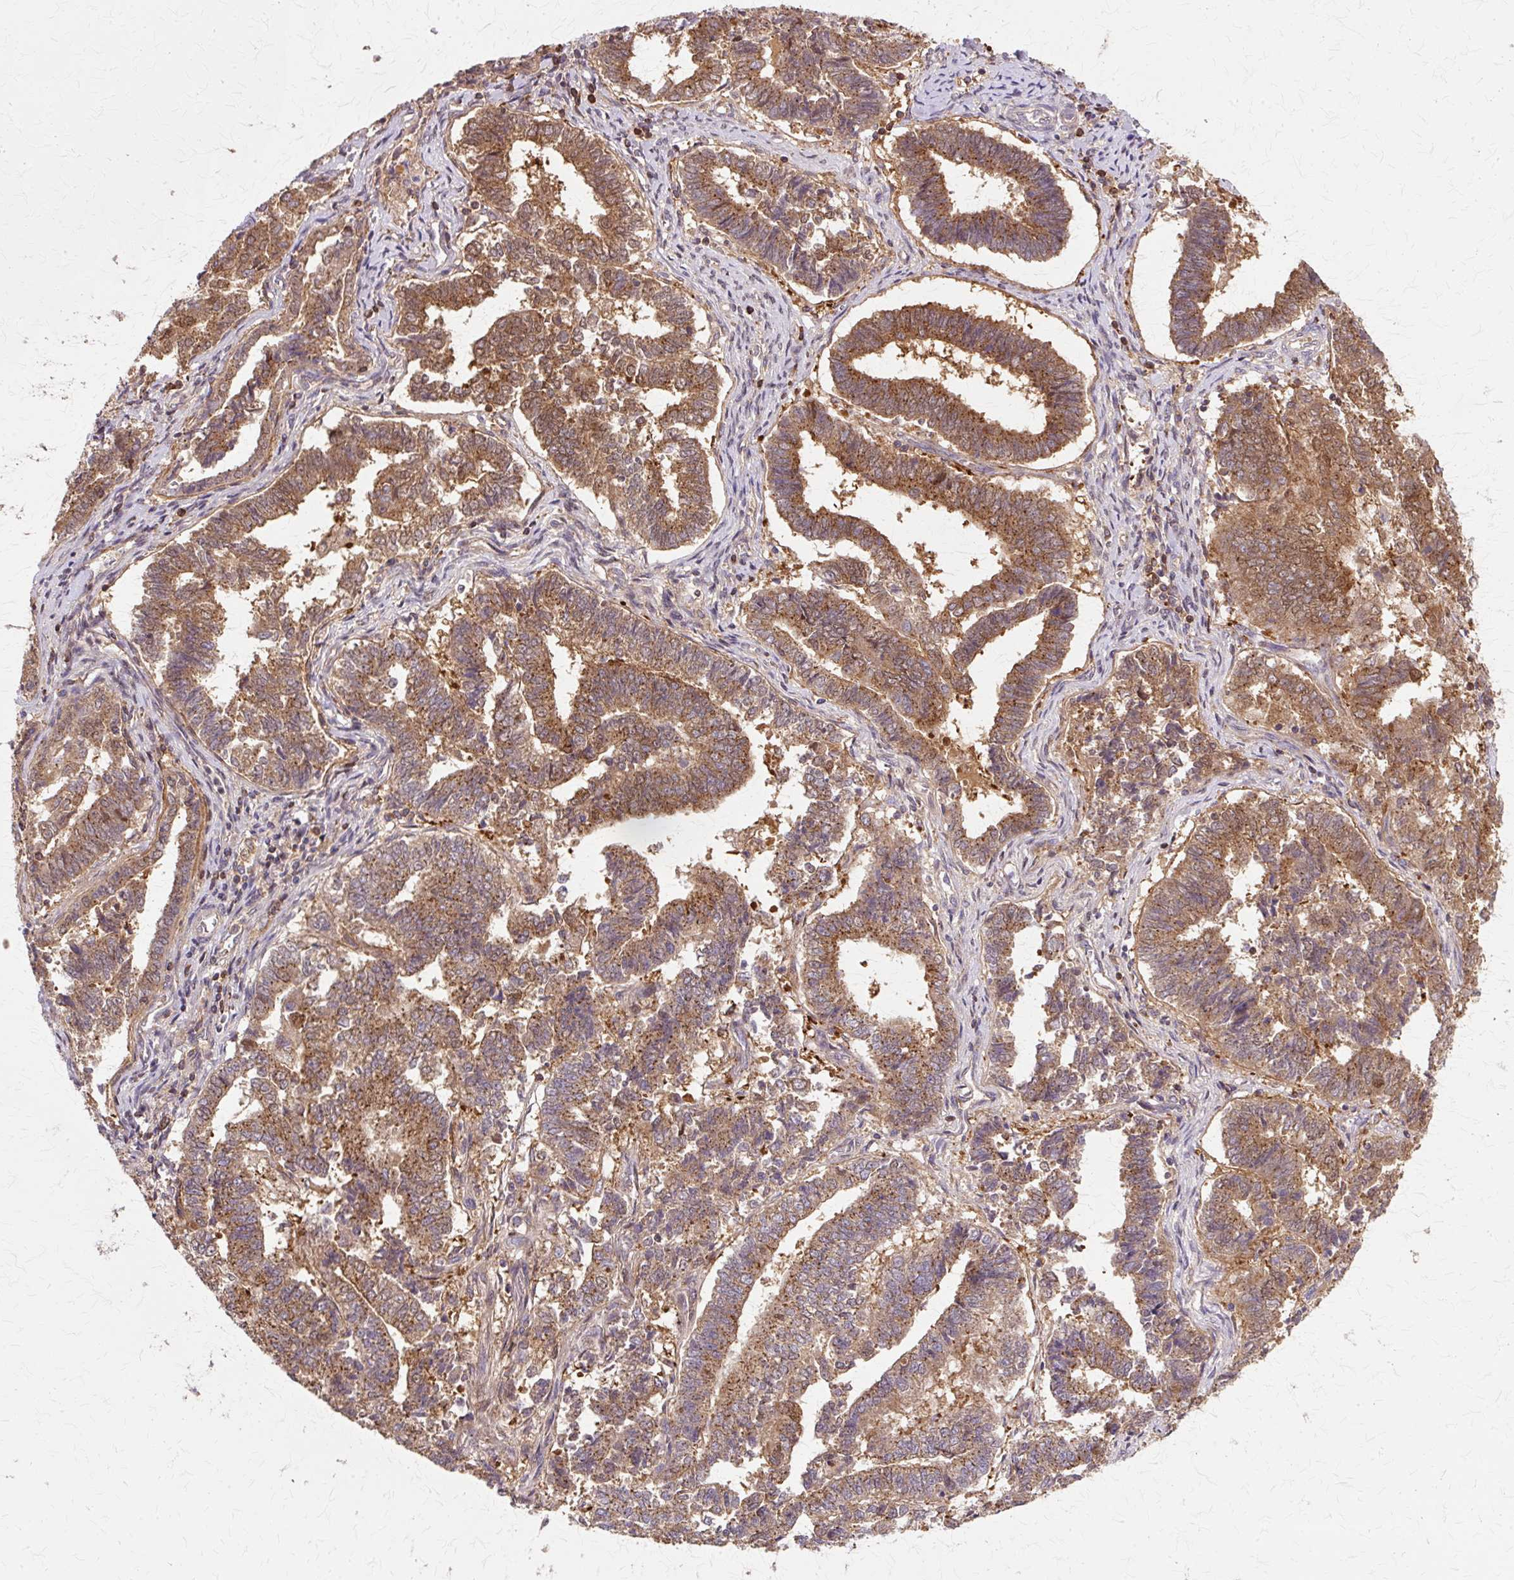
{"staining": {"intensity": "moderate", "quantity": ">75%", "location": "cytoplasmic/membranous"}, "tissue": "endometrial cancer", "cell_type": "Tumor cells", "image_type": "cancer", "snomed": [{"axis": "morphology", "description": "Adenocarcinoma, NOS"}, {"axis": "topography", "description": "Endometrium"}], "caption": "Protein expression analysis of human adenocarcinoma (endometrial) reveals moderate cytoplasmic/membranous expression in about >75% of tumor cells.", "gene": "COPB1", "patient": {"sex": "female", "age": 72}}